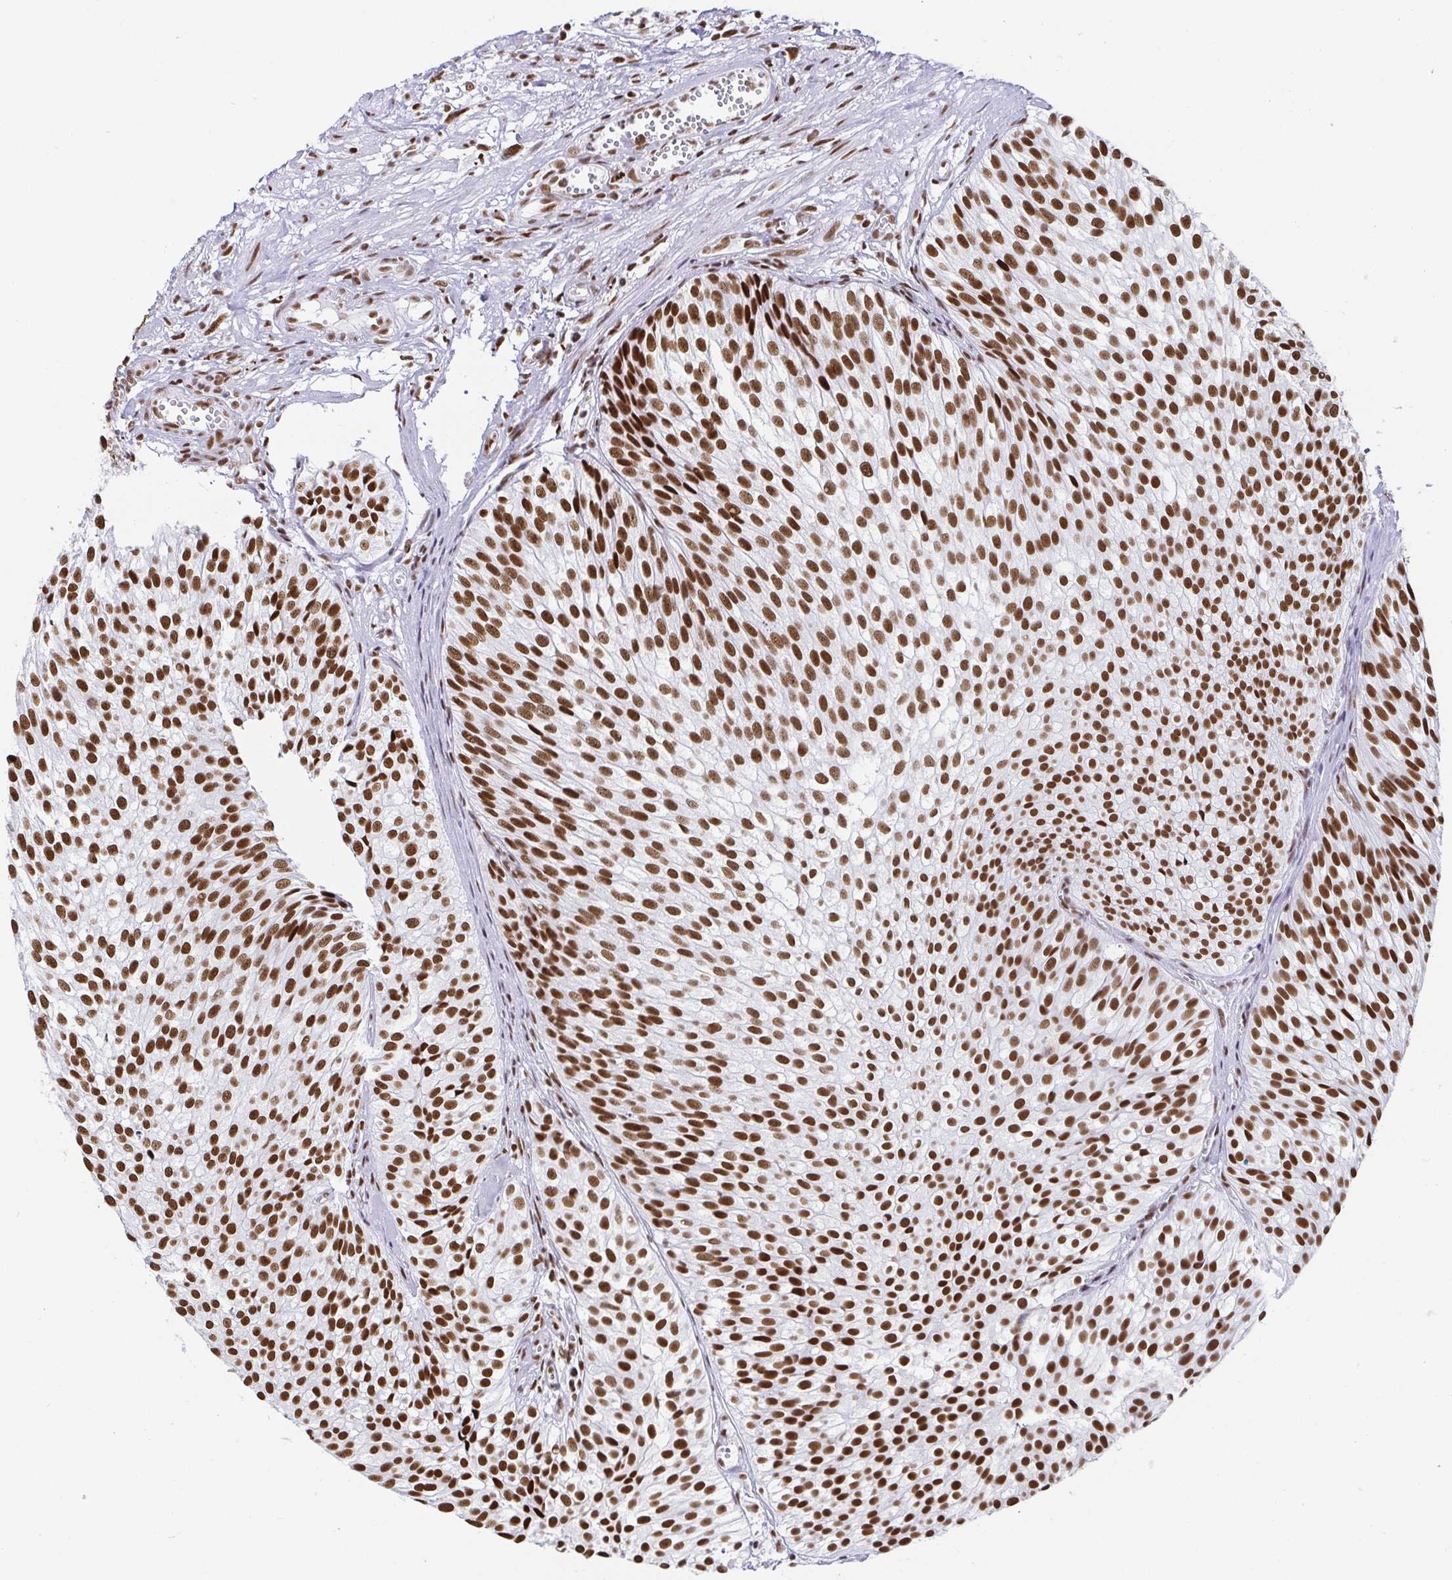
{"staining": {"intensity": "strong", "quantity": ">75%", "location": "nuclear"}, "tissue": "urothelial cancer", "cell_type": "Tumor cells", "image_type": "cancer", "snomed": [{"axis": "morphology", "description": "Urothelial carcinoma, Low grade"}, {"axis": "topography", "description": "Urinary bladder"}], "caption": "Protein staining of urothelial cancer tissue exhibits strong nuclear expression in about >75% of tumor cells.", "gene": "EWSR1", "patient": {"sex": "male", "age": 91}}